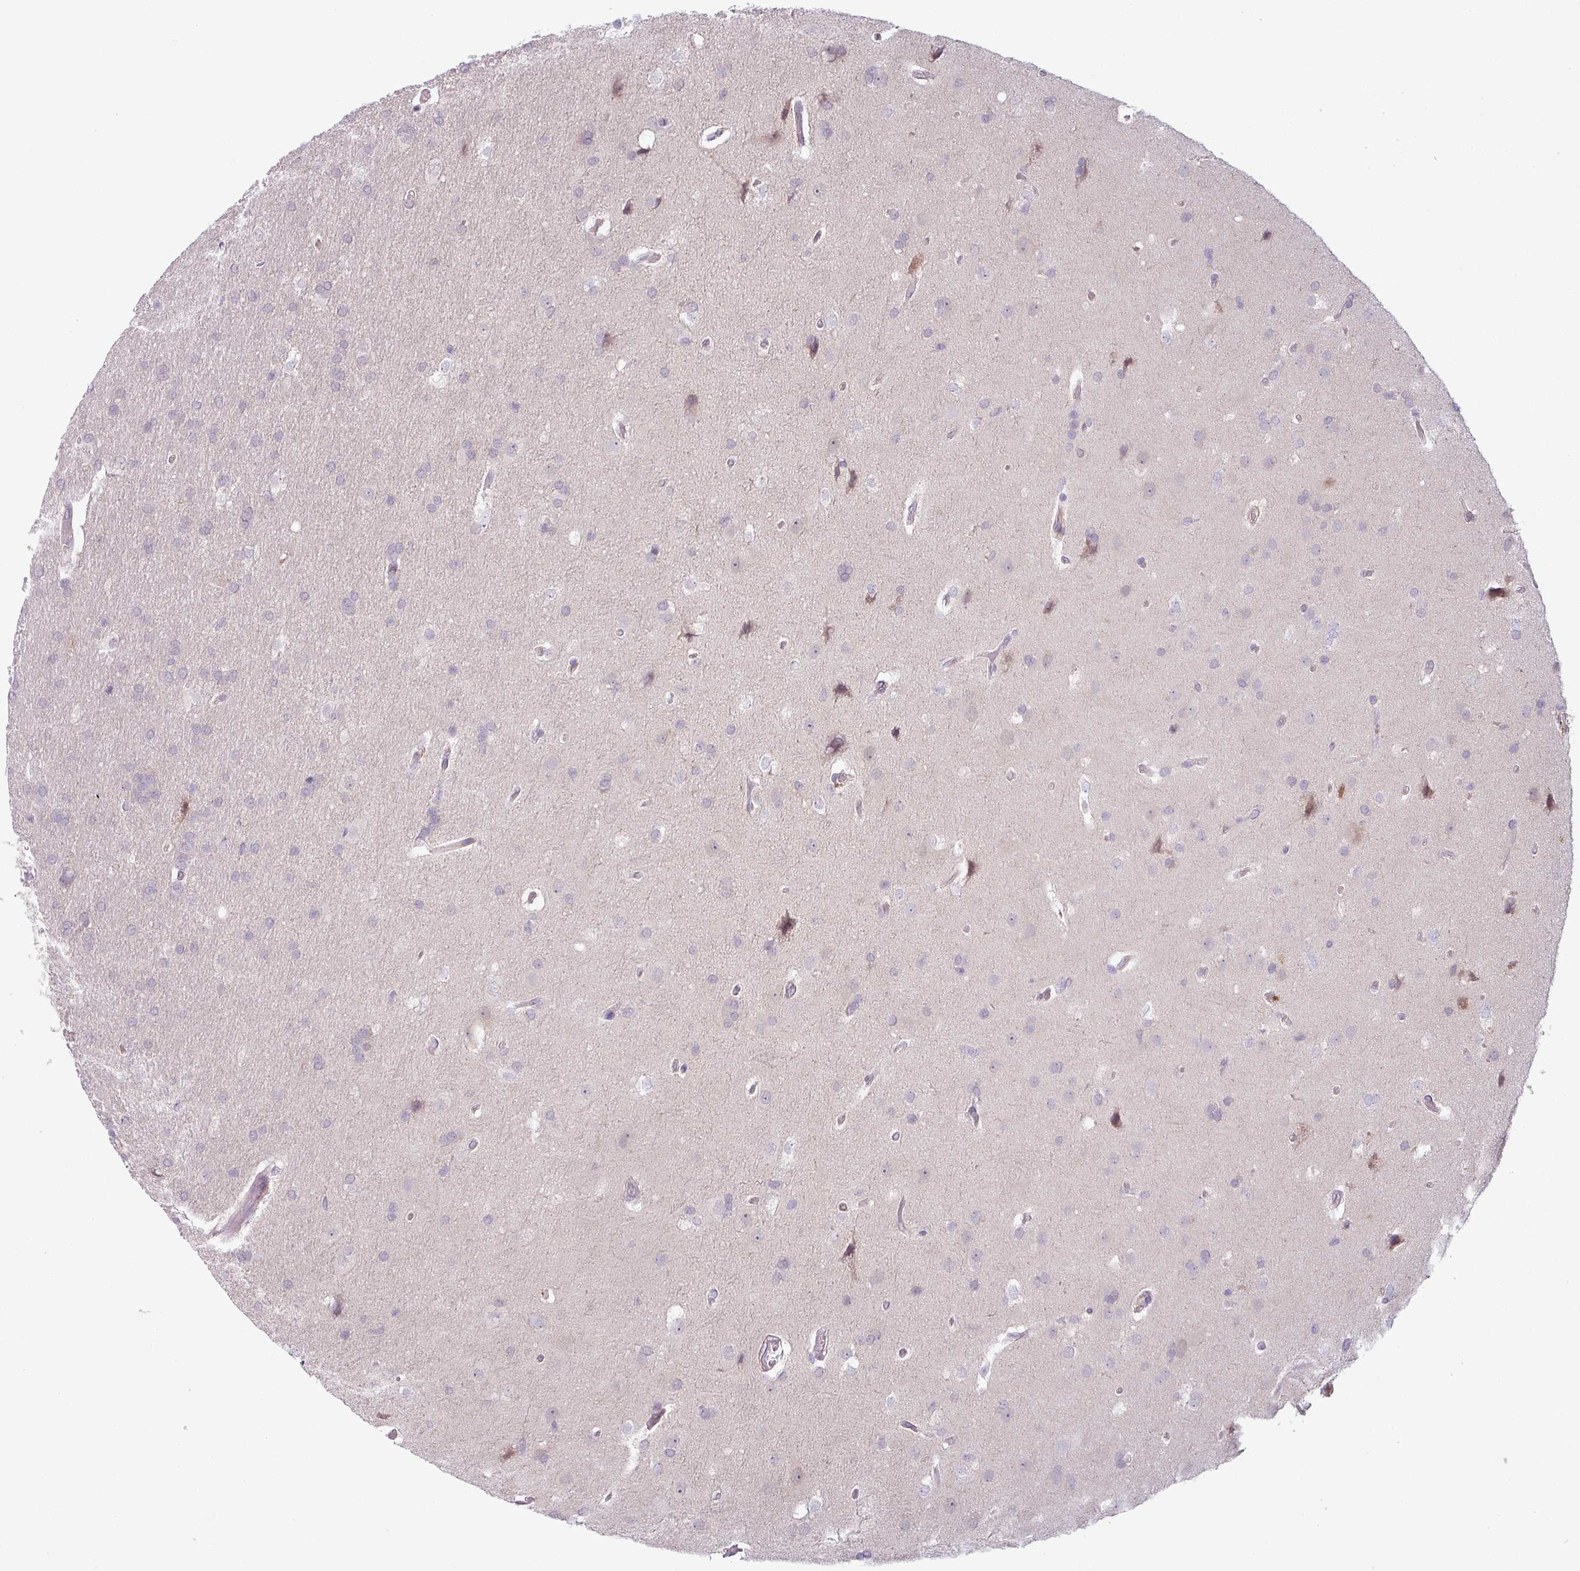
{"staining": {"intensity": "negative", "quantity": "none", "location": "none"}, "tissue": "glioma", "cell_type": "Tumor cells", "image_type": "cancer", "snomed": [{"axis": "morphology", "description": "Glioma, malignant, High grade"}, {"axis": "topography", "description": "Brain"}], "caption": "Image shows no protein positivity in tumor cells of malignant glioma (high-grade) tissue.", "gene": "CCDC144A", "patient": {"sex": "male", "age": 56}}